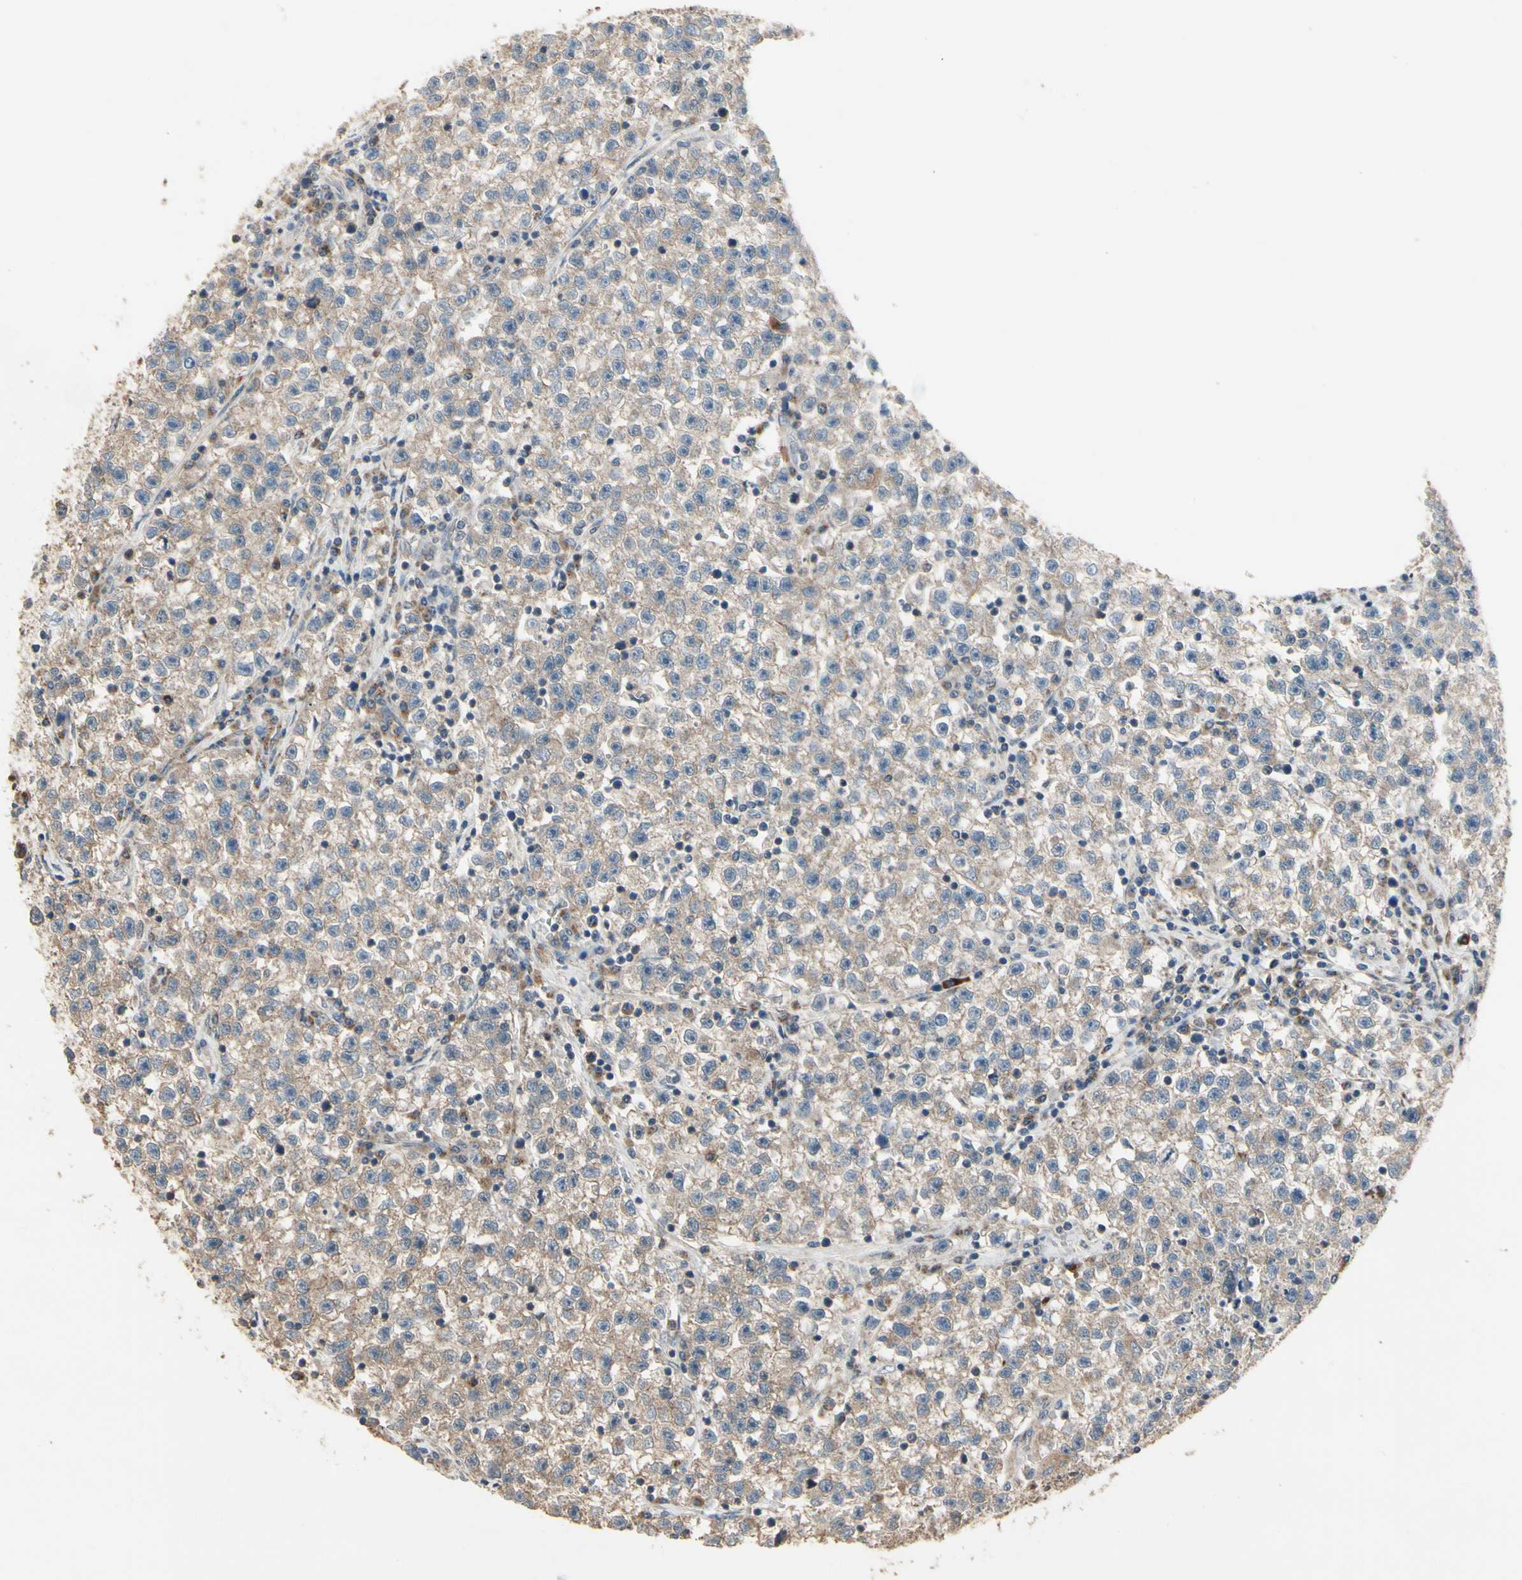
{"staining": {"intensity": "weak", "quantity": "25%-75%", "location": "cytoplasmic/membranous"}, "tissue": "testis cancer", "cell_type": "Tumor cells", "image_type": "cancer", "snomed": [{"axis": "morphology", "description": "Seminoma, NOS"}, {"axis": "topography", "description": "Testis"}], "caption": "The immunohistochemical stain shows weak cytoplasmic/membranous positivity in tumor cells of testis cancer (seminoma) tissue.", "gene": "CGREF1", "patient": {"sex": "male", "age": 22}}